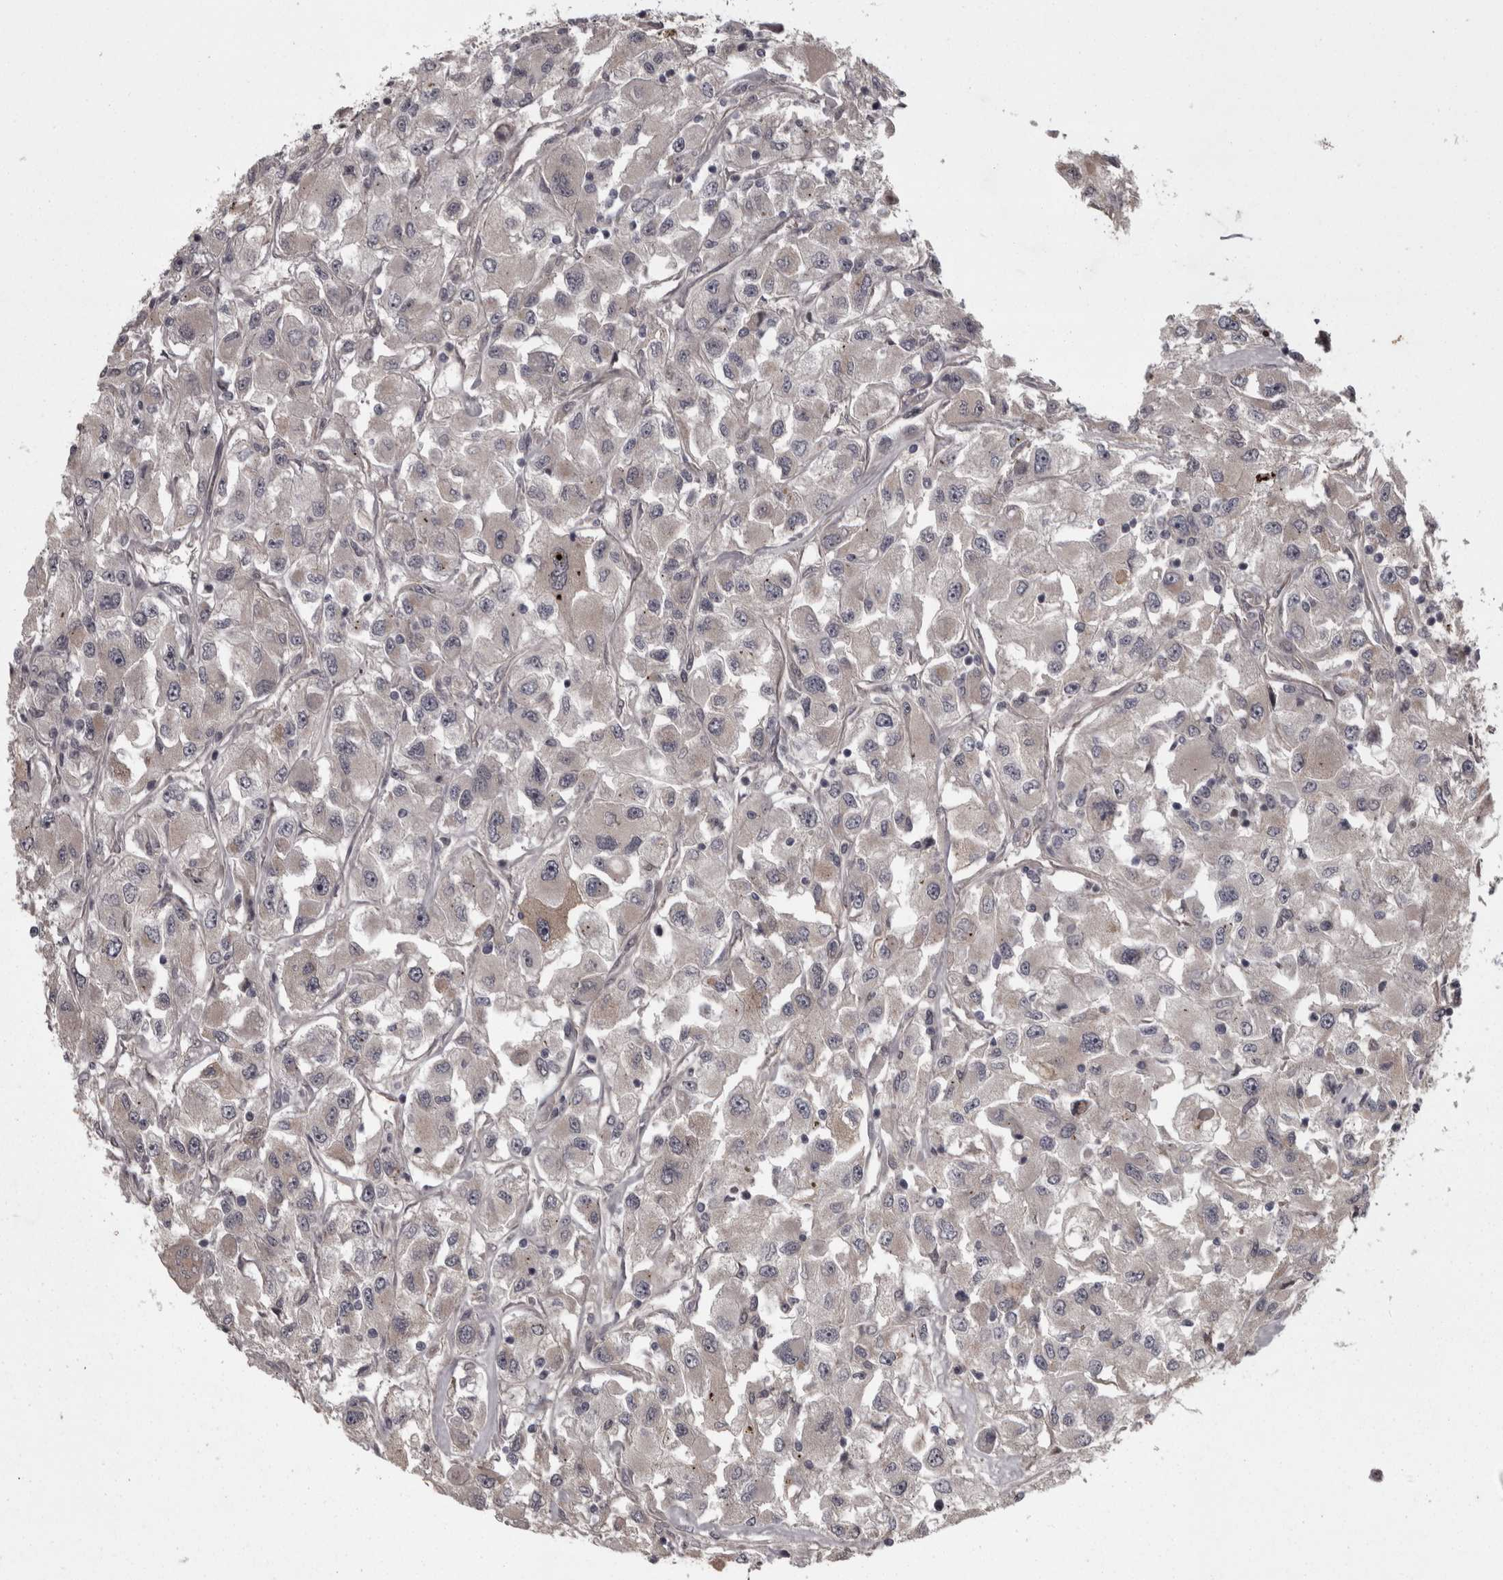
{"staining": {"intensity": "negative", "quantity": "none", "location": "none"}, "tissue": "renal cancer", "cell_type": "Tumor cells", "image_type": "cancer", "snomed": [{"axis": "morphology", "description": "Adenocarcinoma, NOS"}, {"axis": "topography", "description": "Kidney"}], "caption": "High power microscopy photomicrograph of an immunohistochemistry histopathology image of renal adenocarcinoma, revealing no significant staining in tumor cells.", "gene": "PCDH17", "patient": {"sex": "female", "age": 52}}